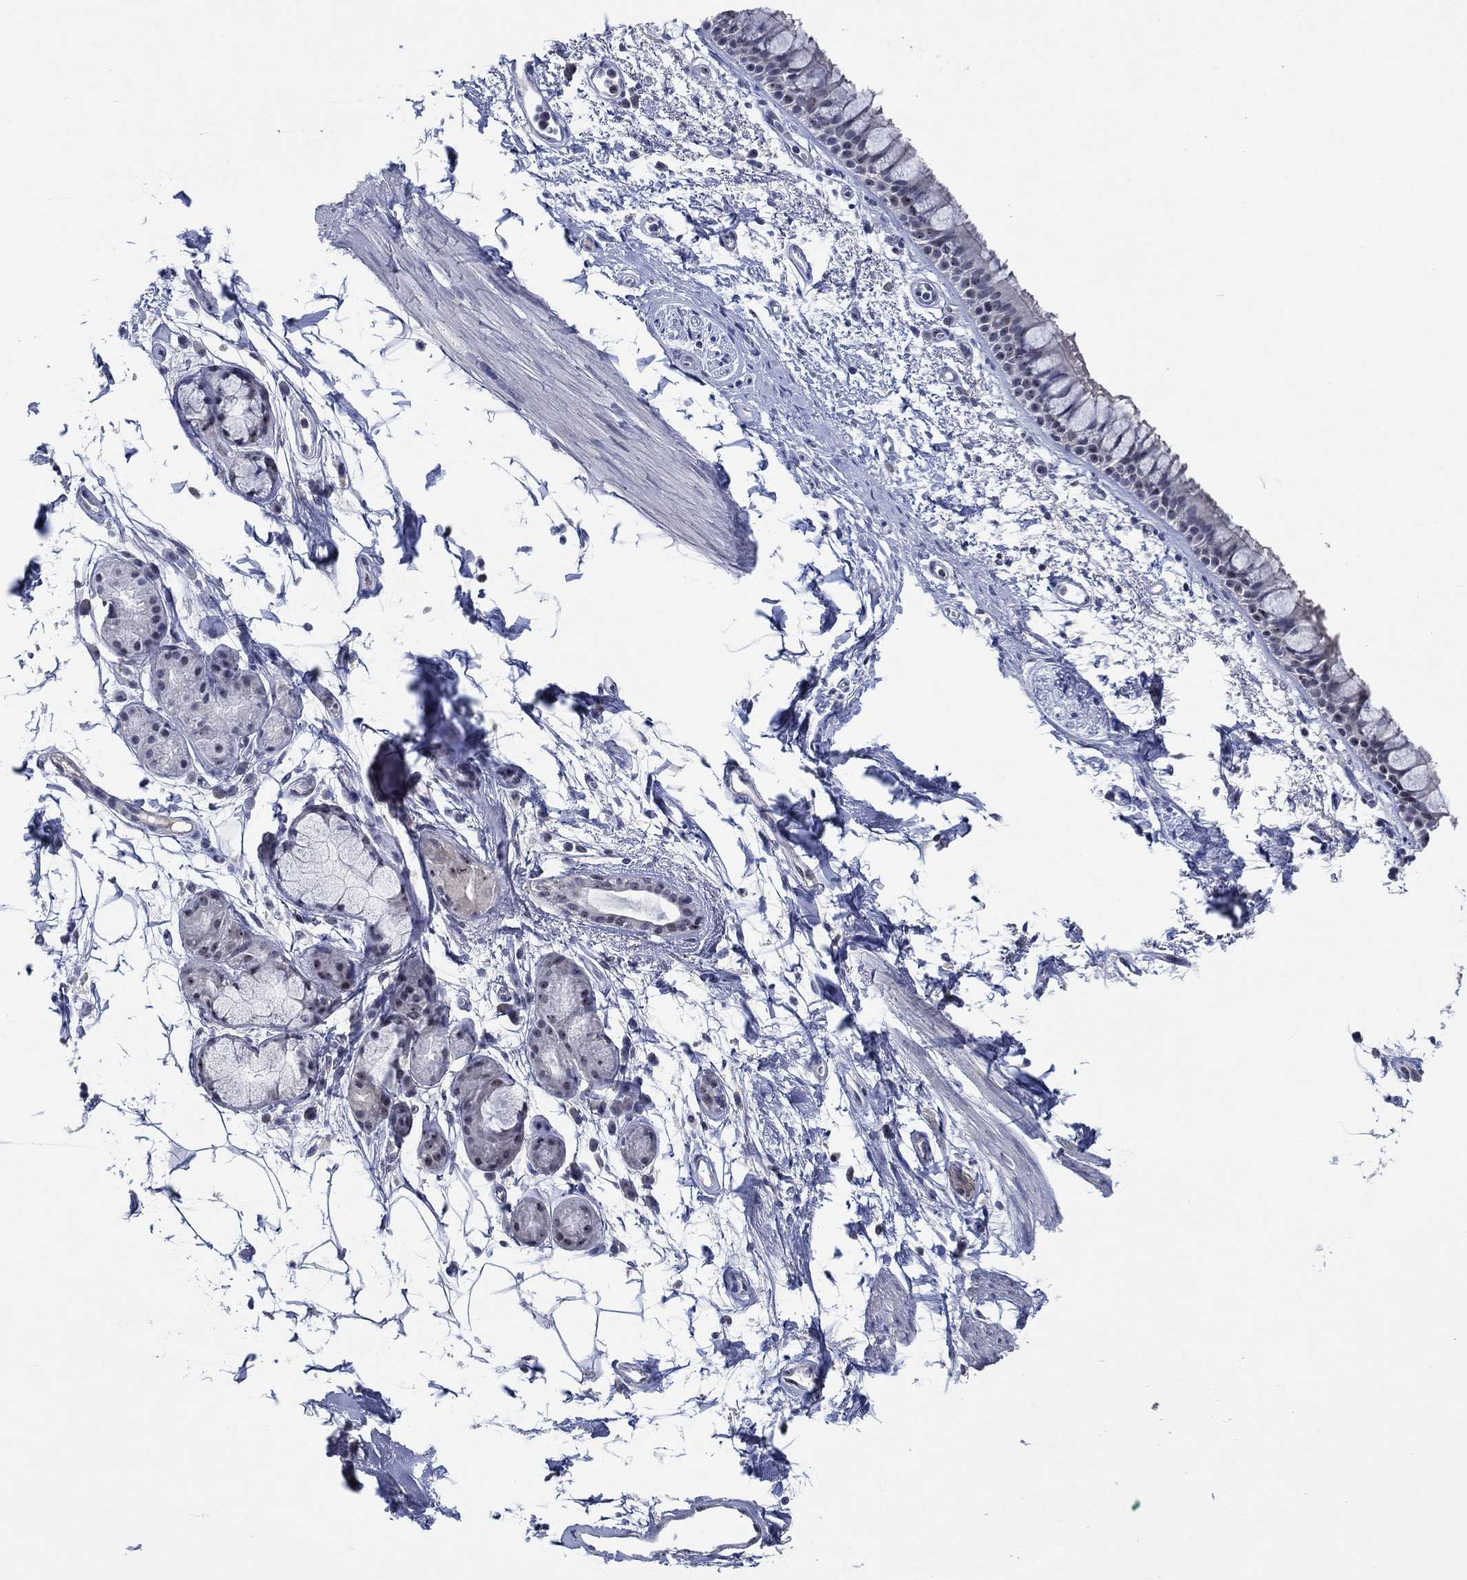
{"staining": {"intensity": "moderate", "quantity": "<25%", "location": "nuclear"}, "tissue": "bronchus", "cell_type": "Respiratory epithelial cells", "image_type": "normal", "snomed": [{"axis": "morphology", "description": "Normal tissue, NOS"}, {"axis": "topography", "description": "Cartilage tissue"}, {"axis": "topography", "description": "Bronchus"}], "caption": "Benign bronchus reveals moderate nuclear expression in approximately <25% of respiratory epithelial cells.", "gene": "HTN1", "patient": {"sex": "male", "age": 66}}